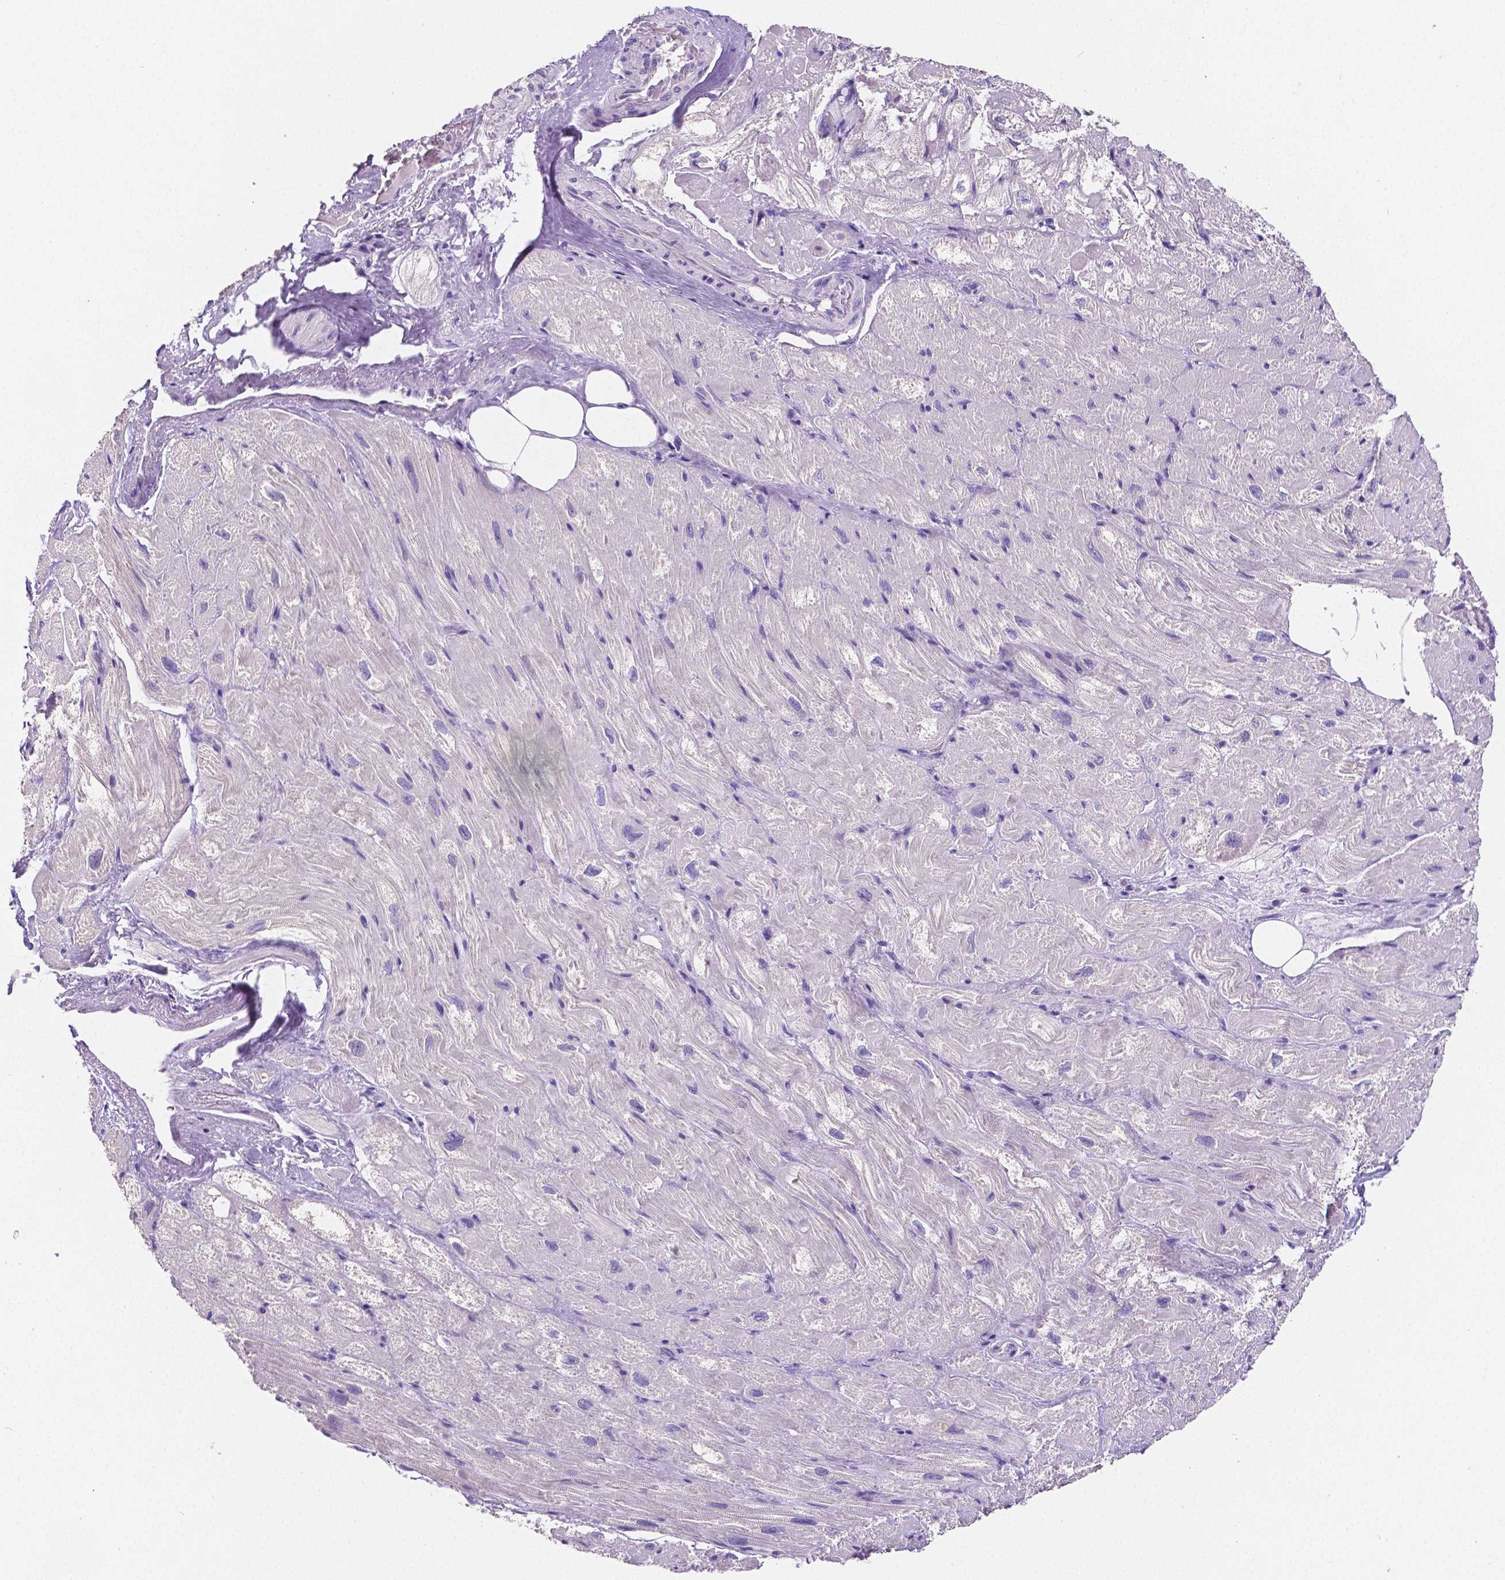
{"staining": {"intensity": "negative", "quantity": "none", "location": "none"}, "tissue": "heart muscle", "cell_type": "Cardiomyocytes", "image_type": "normal", "snomed": [{"axis": "morphology", "description": "Normal tissue, NOS"}, {"axis": "topography", "description": "Heart"}], "caption": "Image shows no significant protein expression in cardiomyocytes of normal heart muscle.", "gene": "SATB2", "patient": {"sex": "female", "age": 69}}